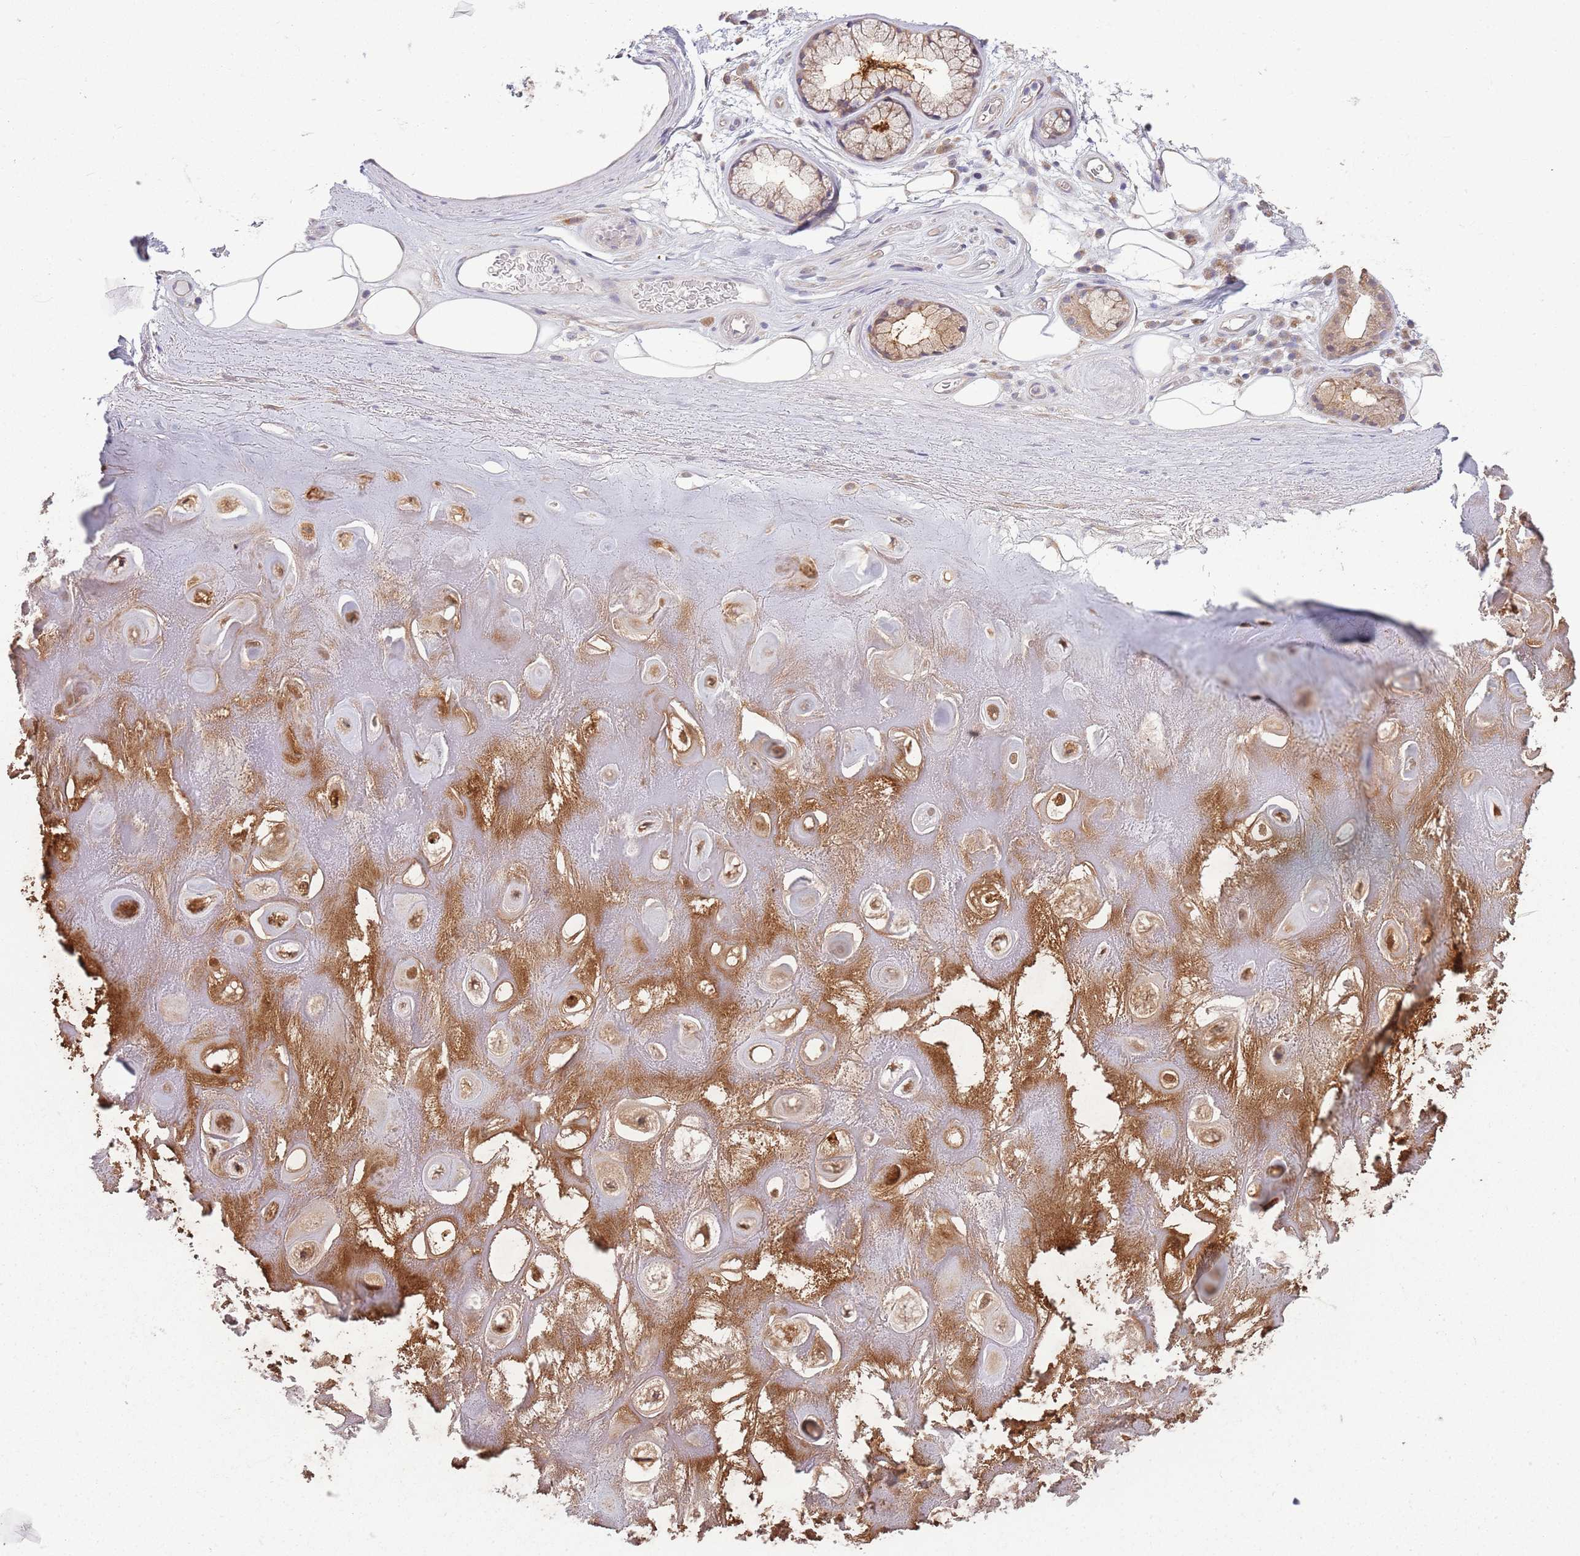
{"staining": {"intensity": "negative", "quantity": "none", "location": "none"}, "tissue": "adipose tissue", "cell_type": "Adipocytes", "image_type": "normal", "snomed": [{"axis": "morphology", "description": "Normal tissue, NOS"}, {"axis": "topography", "description": "Cartilage tissue"}], "caption": "Unremarkable adipose tissue was stained to show a protein in brown. There is no significant positivity in adipocytes. (Immunohistochemistry, brightfield microscopy, high magnification).", "gene": "COQ5", "patient": {"sex": "male", "age": 81}}